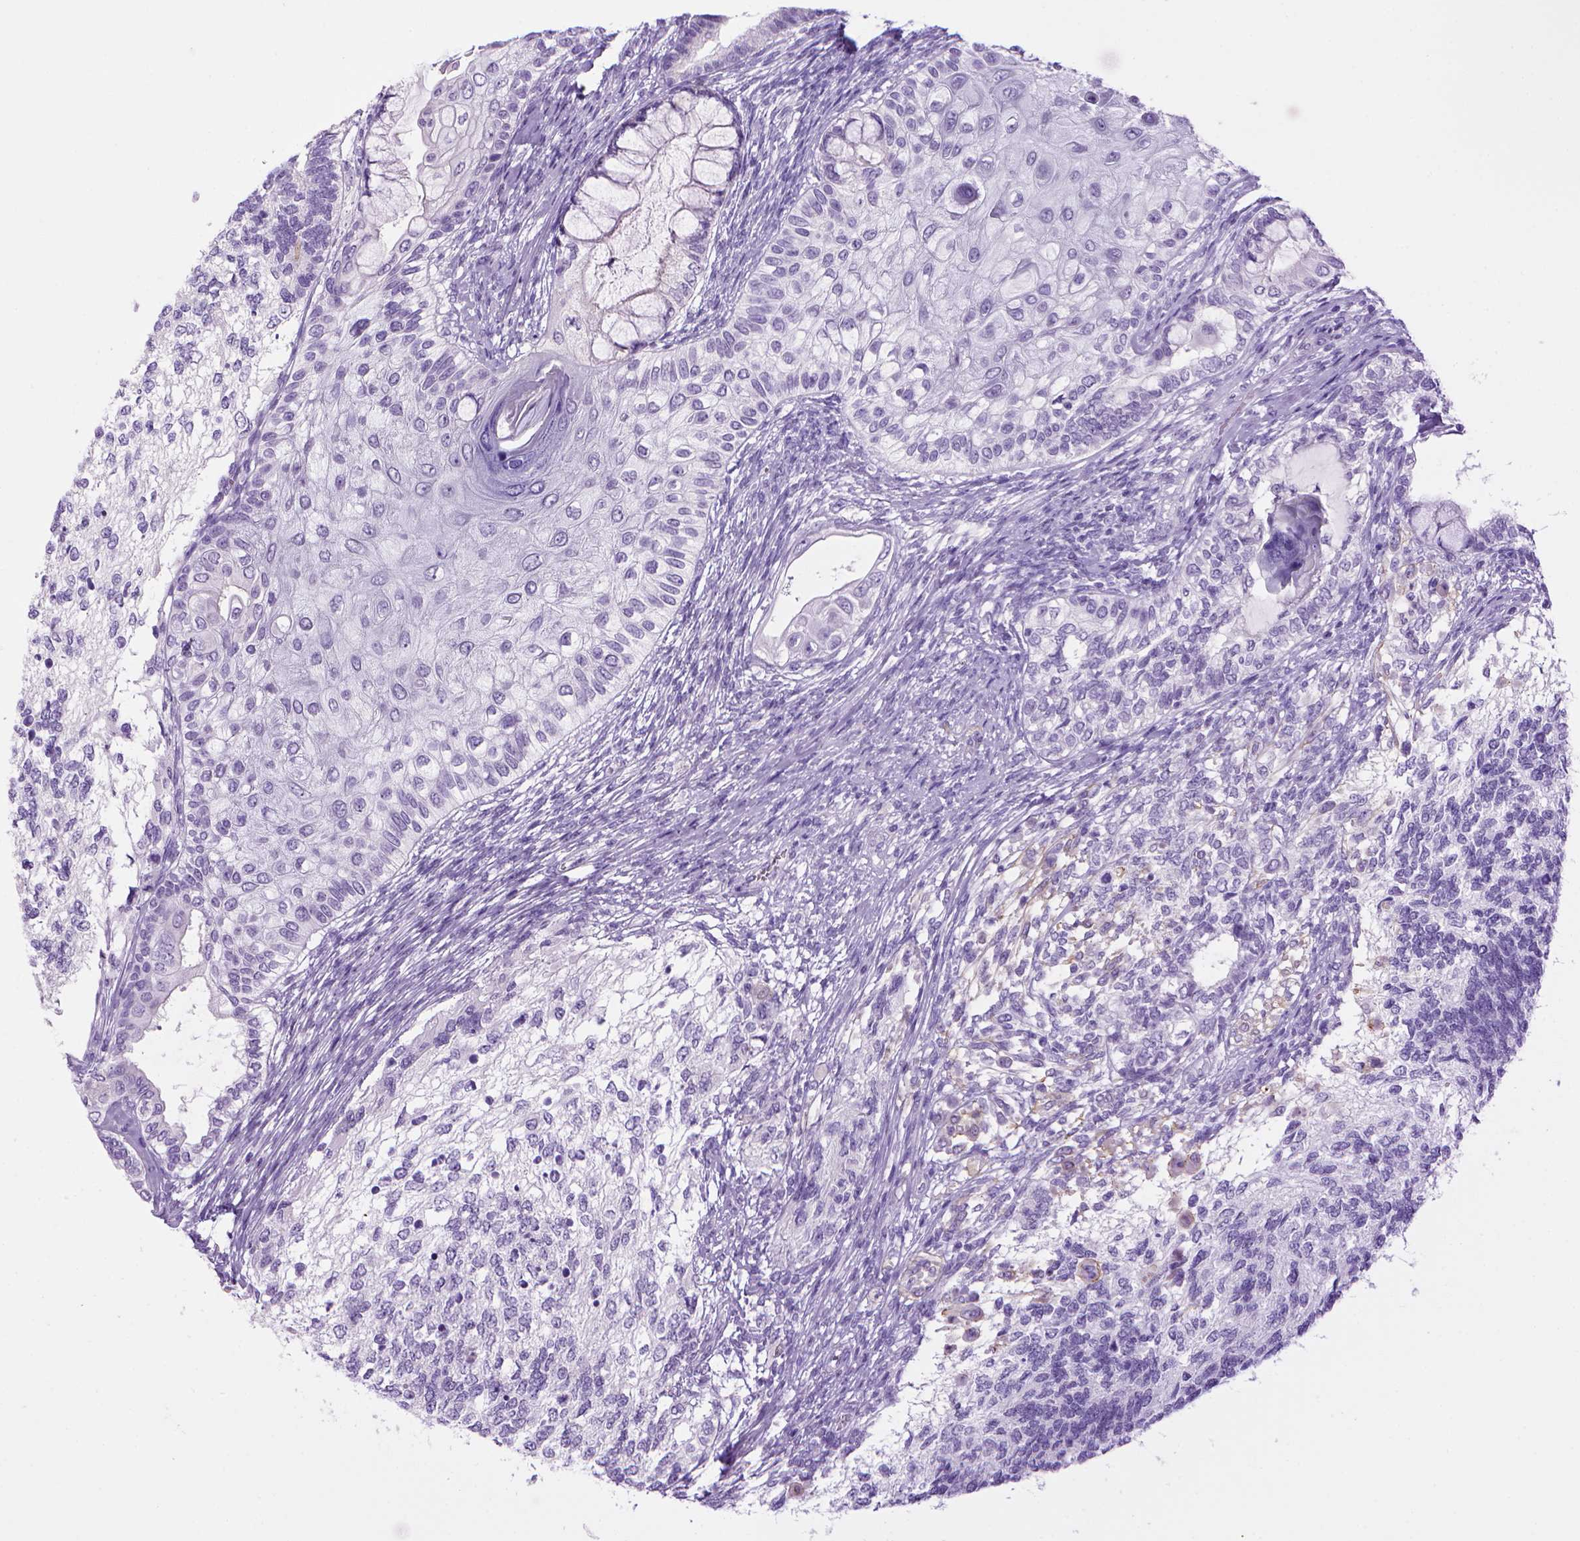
{"staining": {"intensity": "negative", "quantity": "none", "location": "none"}, "tissue": "testis cancer", "cell_type": "Tumor cells", "image_type": "cancer", "snomed": [{"axis": "morphology", "description": "Seminoma, NOS"}, {"axis": "morphology", "description": "Carcinoma, Embryonal, NOS"}, {"axis": "topography", "description": "Testis"}], "caption": "This is an immunohistochemistry histopathology image of embryonal carcinoma (testis). There is no positivity in tumor cells.", "gene": "SGCG", "patient": {"sex": "male", "age": 41}}